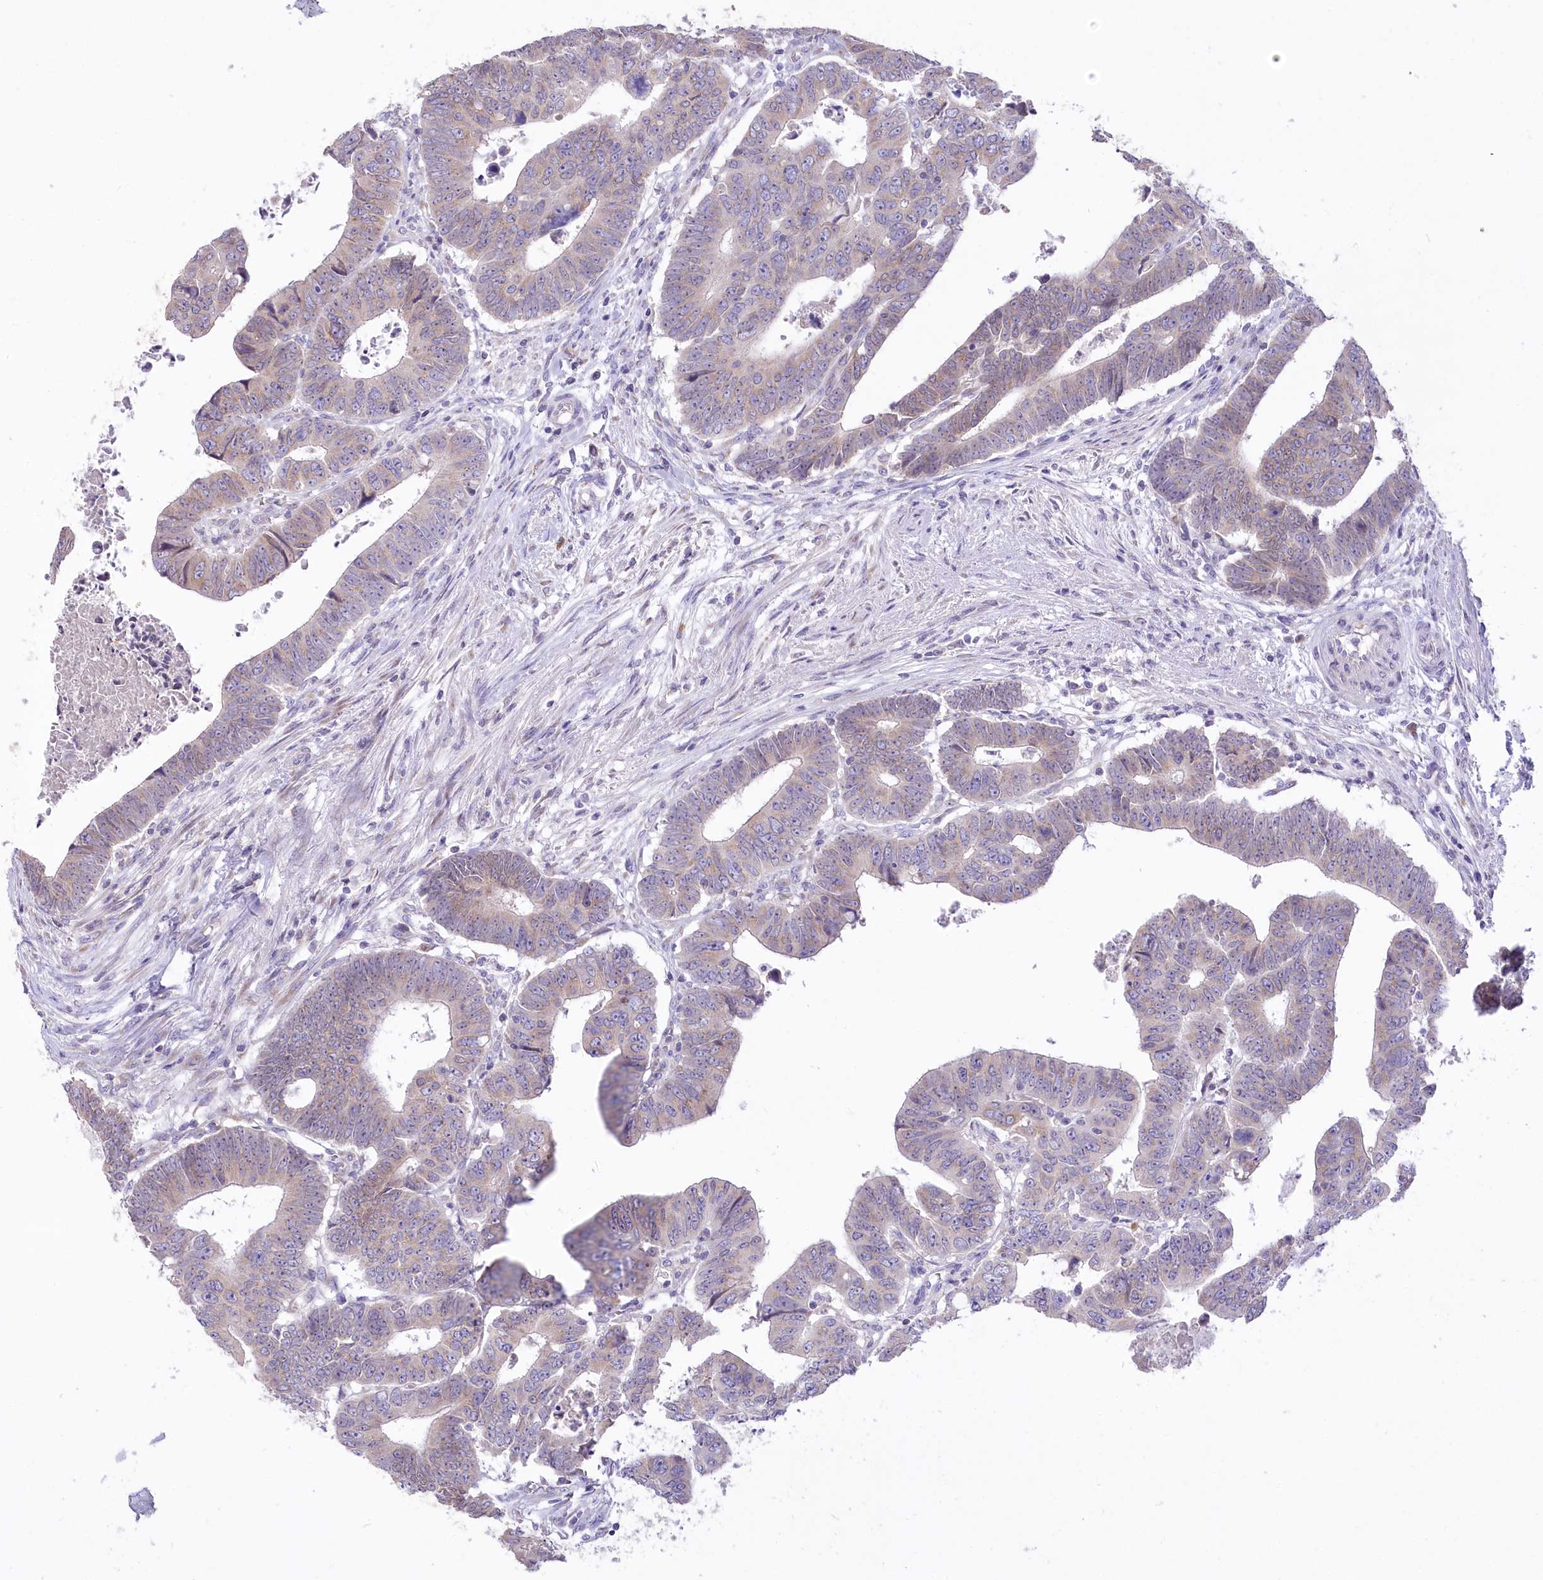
{"staining": {"intensity": "weak", "quantity": "25%-75%", "location": "cytoplasmic/membranous"}, "tissue": "colorectal cancer", "cell_type": "Tumor cells", "image_type": "cancer", "snomed": [{"axis": "morphology", "description": "Normal tissue, NOS"}, {"axis": "morphology", "description": "Adenocarcinoma, NOS"}, {"axis": "topography", "description": "Rectum"}], "caption": "Immunohistochemistry photomicrograph of human colorectal cancer stained for a protein (brown), which reveals low levels of weak cytoplasmic/membranous expression in about 25%-75% of tumor cells.", "gene": "STT3B", "patient": {"sex": "female", "age": 65}}